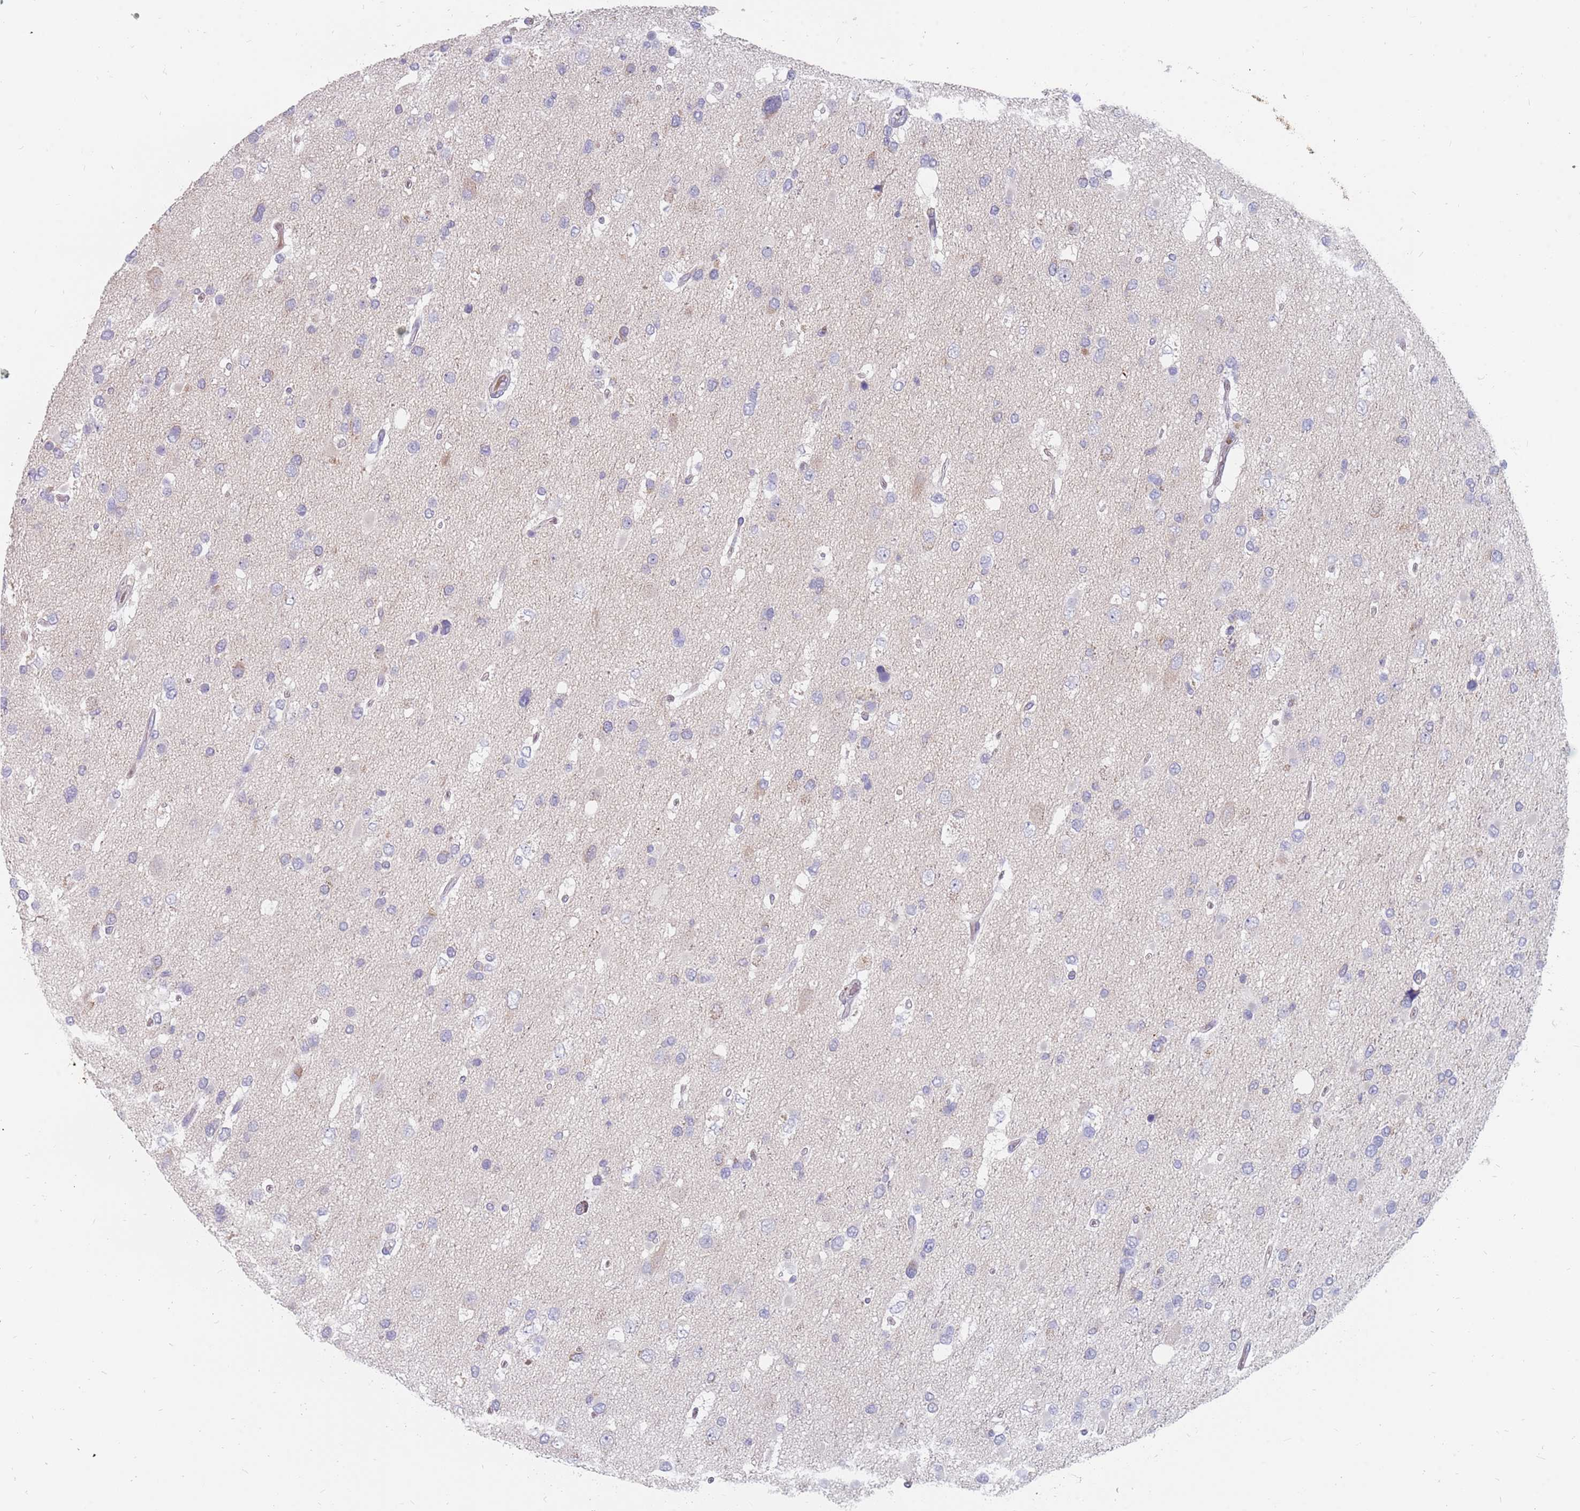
{"staining": {"intensity": "negative", "quantity": "none", "location": "none"}, "tissue": "glioma", "cell_type": "Tumor cells", "image_type": "cancer", "snomed": [{"axis": "morphology", "description": "Glioma, malignant, High grade"}, {"axis": "topography", "description": "Brain"}], "caption": "Tumor cells are negative for brown protein staining in glioma.", "gene": "CMTR2", "patient": {"sex": "male", "age": 53}}